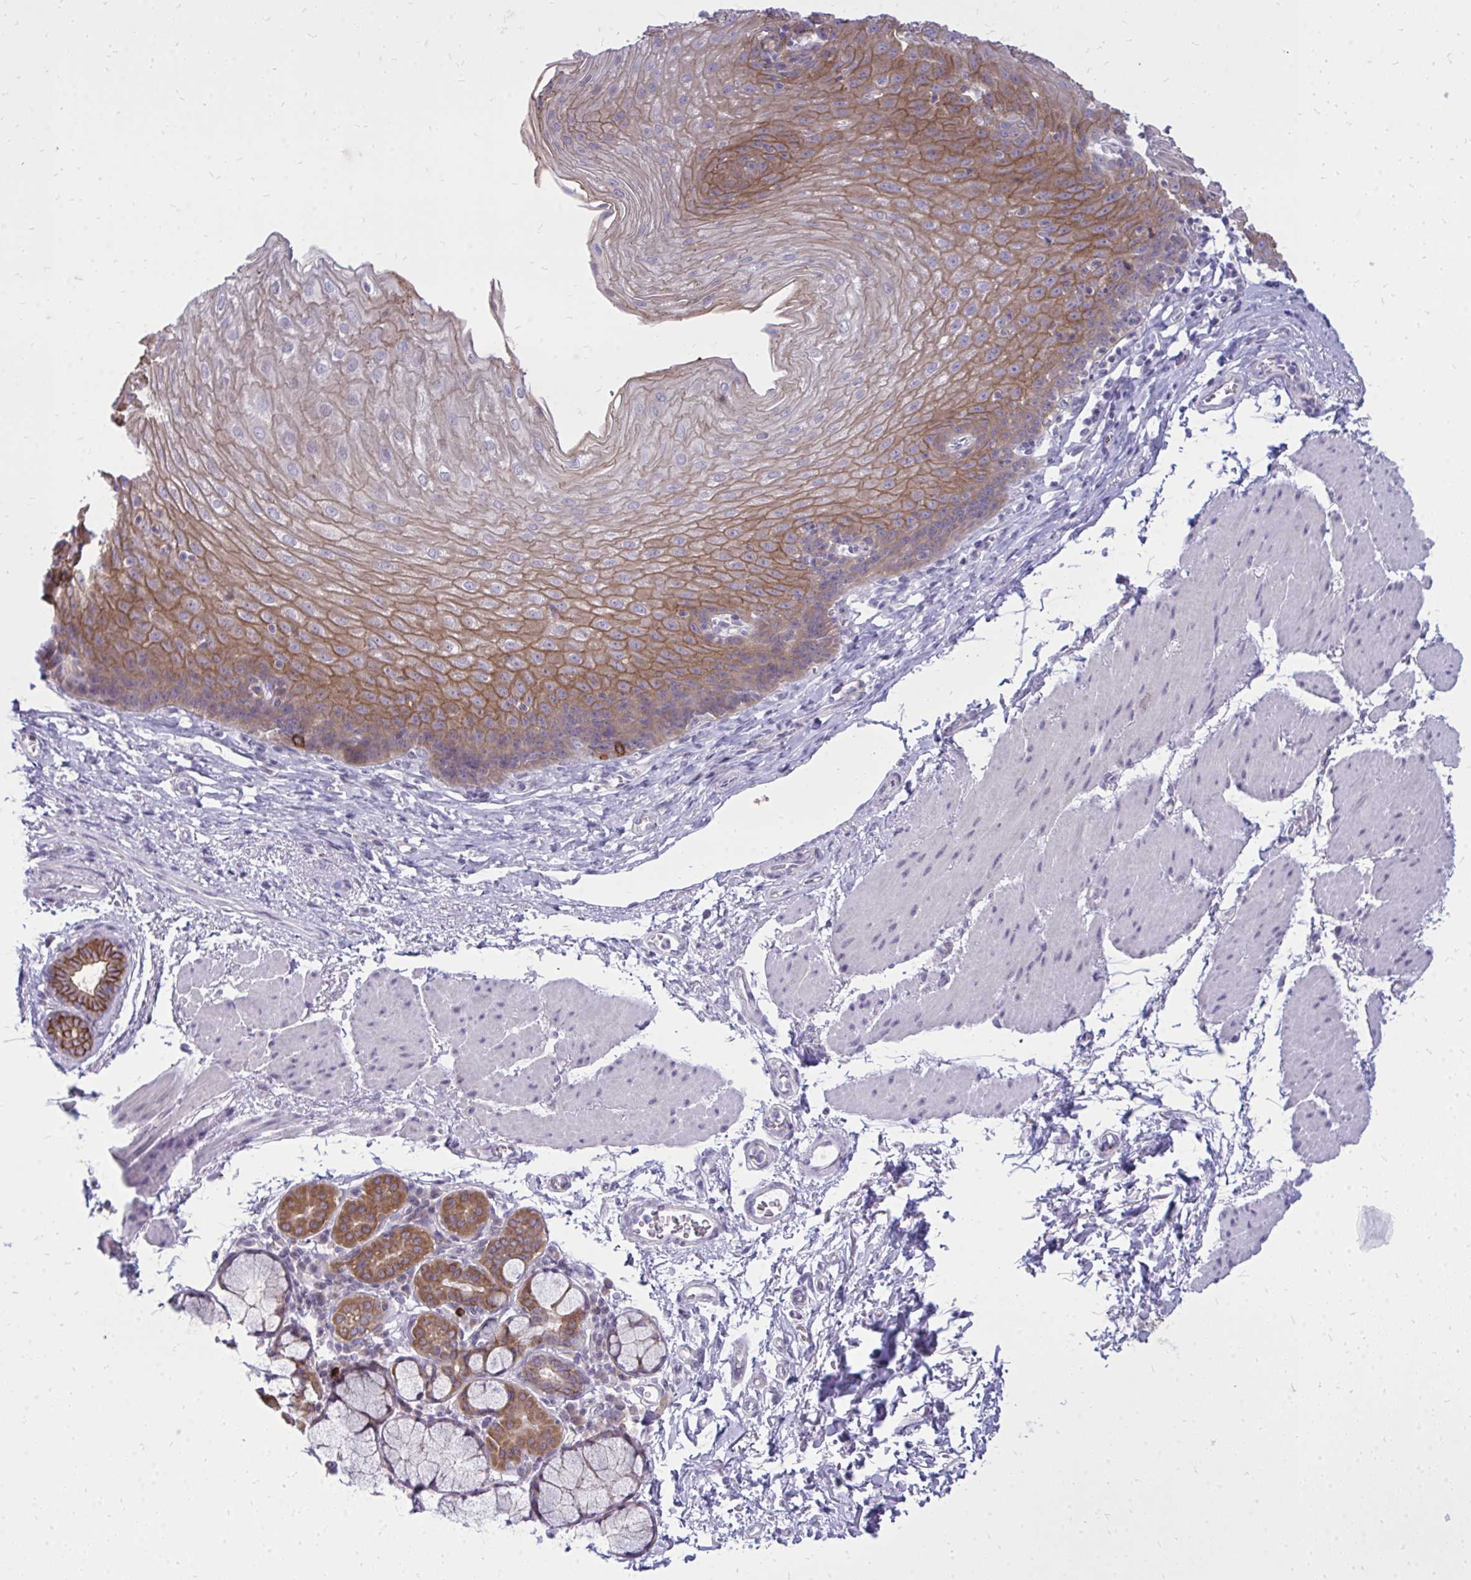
{"staining": {"intensity": "moderate", "quantity": "25%-75%", "location": "cytoplasmic/membranous"}, "tissue": "esophagus", "cell_type": "Squamous epithelial cells", "image_type": "normal", "snomed": [{"axis": "morphology", "description": "Normal tissue, NOS"}, {"axis": "topography", "description": "Esophagus"}], "caption": "The image reveals immunohistochemical staining of unremarkable esophagus. There is moderate cytoplasmic/membranous staining is identified in about 25%-75% of squamous epithelial cells. The staining is performed using DAB brown chromogen to label protein expression. The nuclei are counter-stained blue using hematoxylin.", "gene": "SPTBN2", "patient": {"sex": "female", "age": 81}}